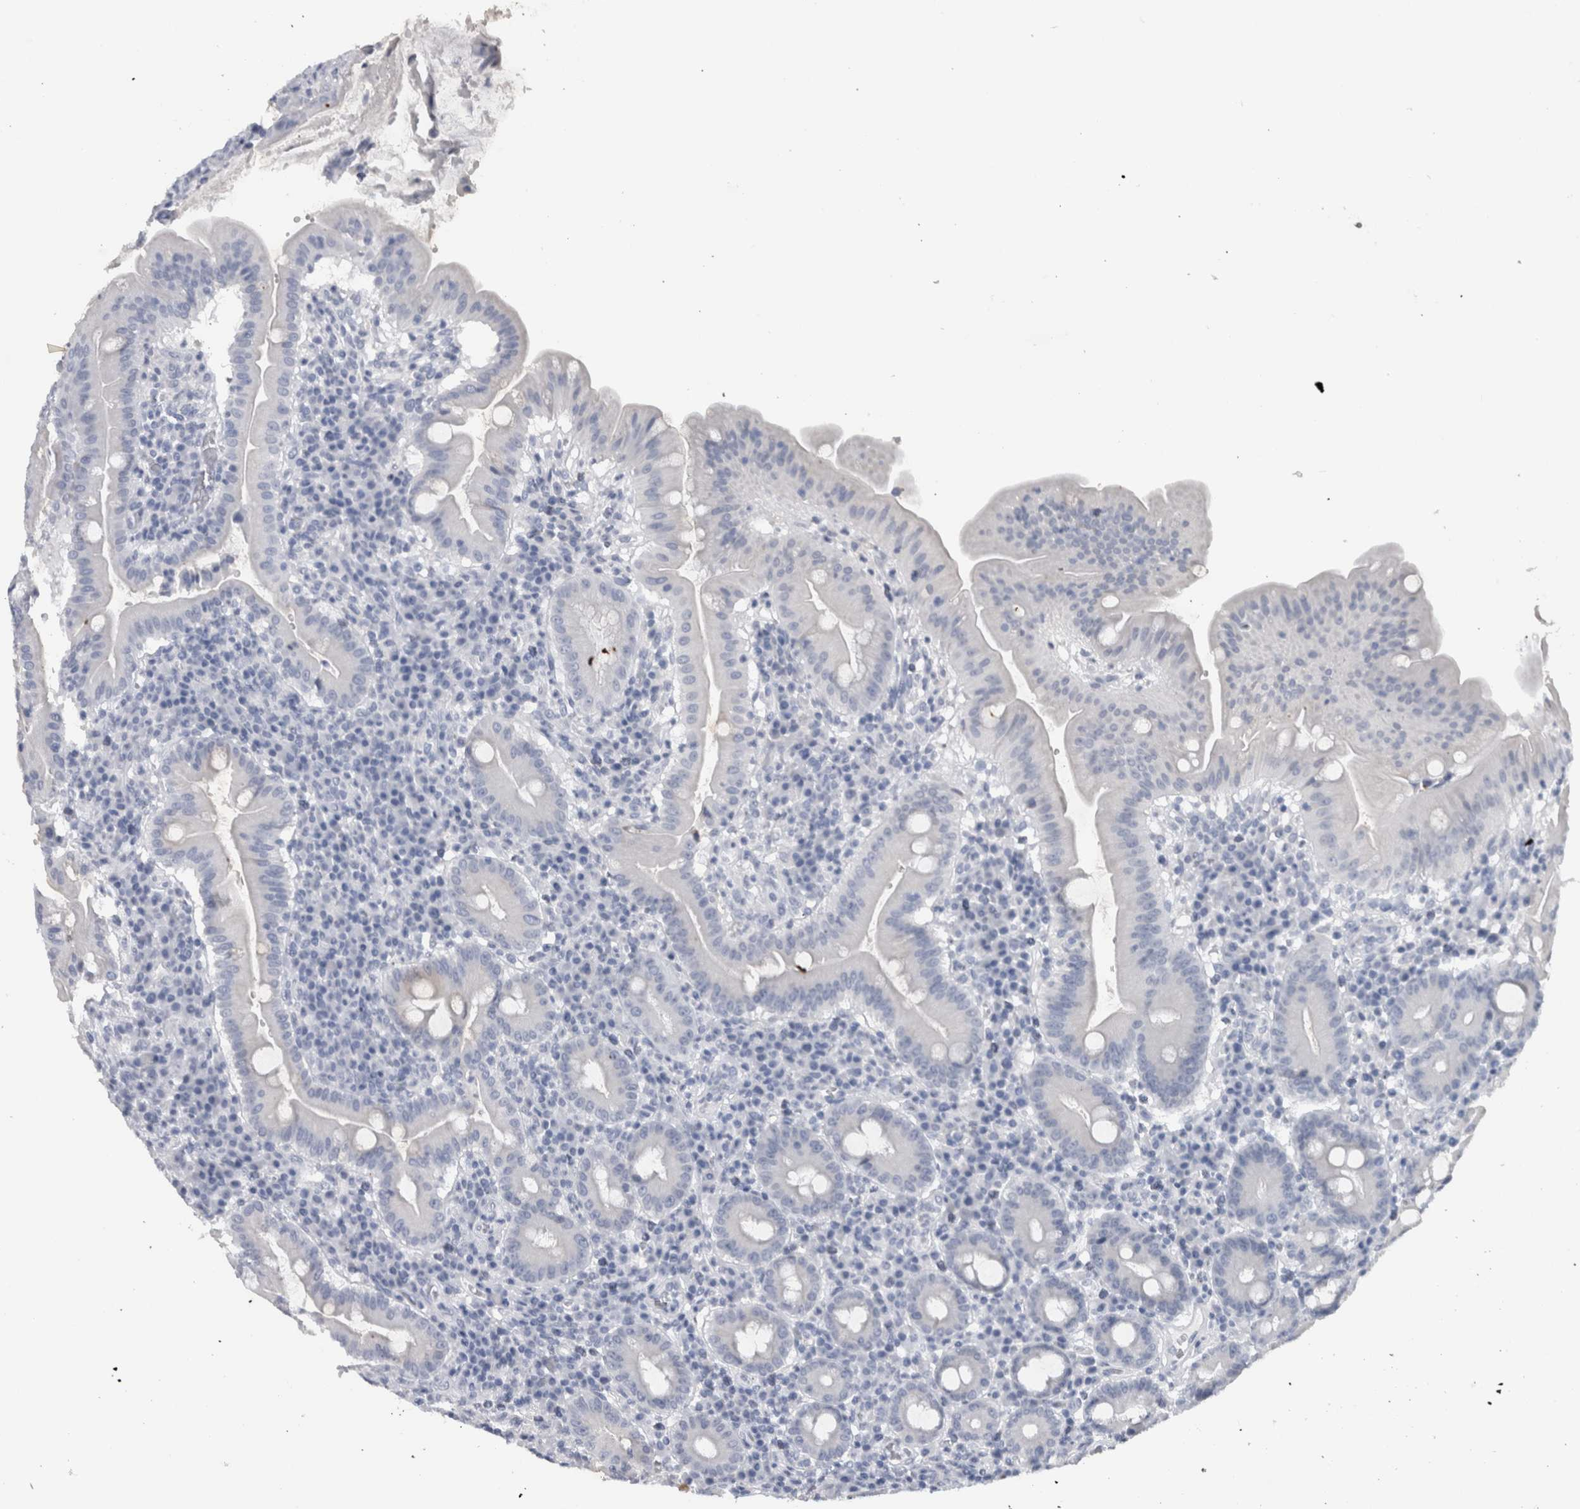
{"staining": {"intensity": "negative", "quantity": "none", "location": "none"}, "tissue": "duodenum", "cell_type": "Glandular cells", "image_type": "normal", "snomed": [{"axis": "morphology", "description": "Normal tissue, NOS"}, {"axis": "topography", "description": "Duodenum"}], "caption": "The IHC micrograph has no significant expression in glandular cells of duodenum. Brightfield microscopy of immunohistochemistry (IHC) stained with DAB (3,3'-diaminobenzidine) (brown) and hematoxylin (blue), captured at high magnification.", "gene": "ADAM2", "patient": {"sex": "male", "age": 50}}